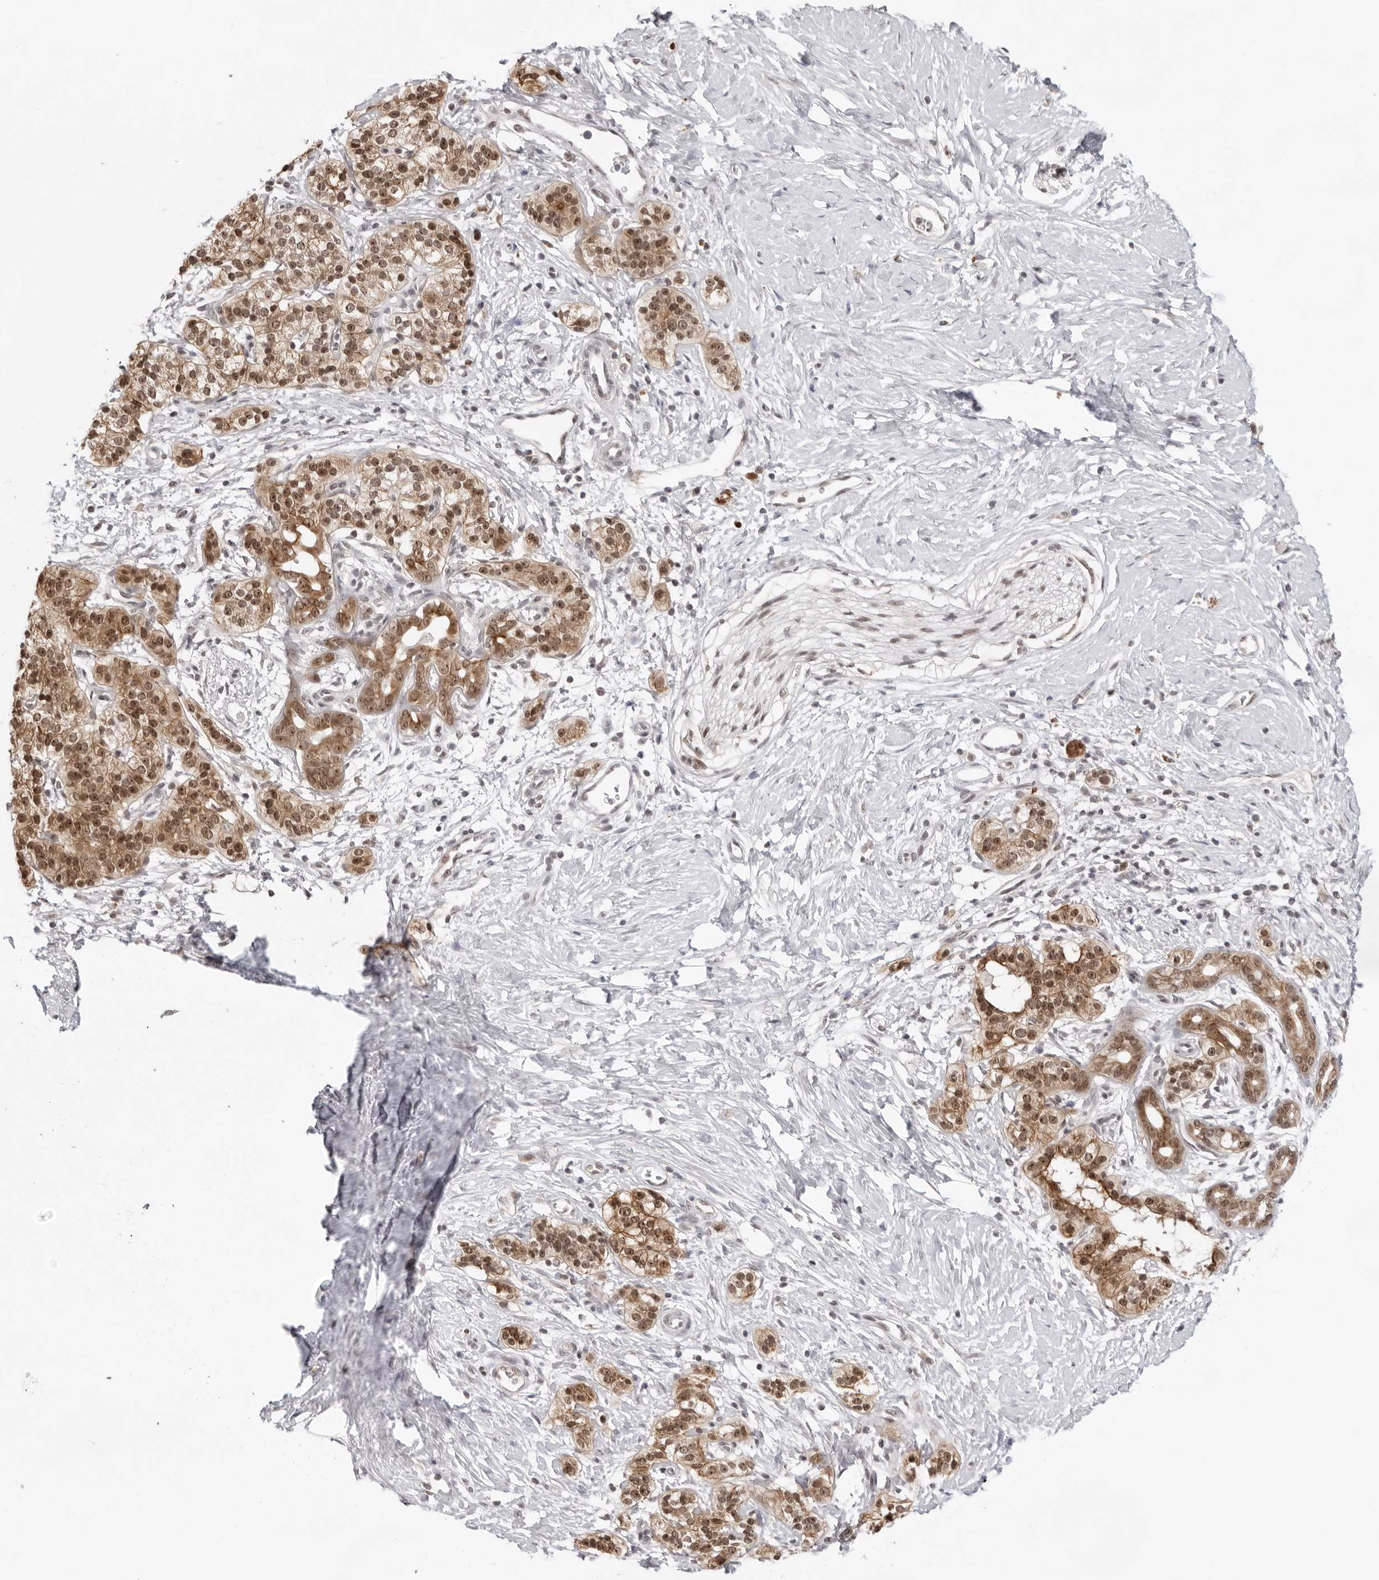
{"staining": {"intensity": "moderate", "quantity": ">75%", "location": "cytoplasmic/membranous,nuclear"}, "tissue": "pancreatic cancer", "cell_type": "Tumor cells", "image_type": "cancer", "snomed": [{"axis": "morphology", "description": "Adenocarcinoma, NOS"}, {"axis": "topography", "description": "Pancreas"}], "caption": "Protein staining of adenocarcinoma (pancreatic) tissue reveals moderate cytoplasmic/membranous and nuclear expression in about >75% of tumor cells.", "gene": "EXOSC10", "patient": {"sex": "male", "age": 50}}